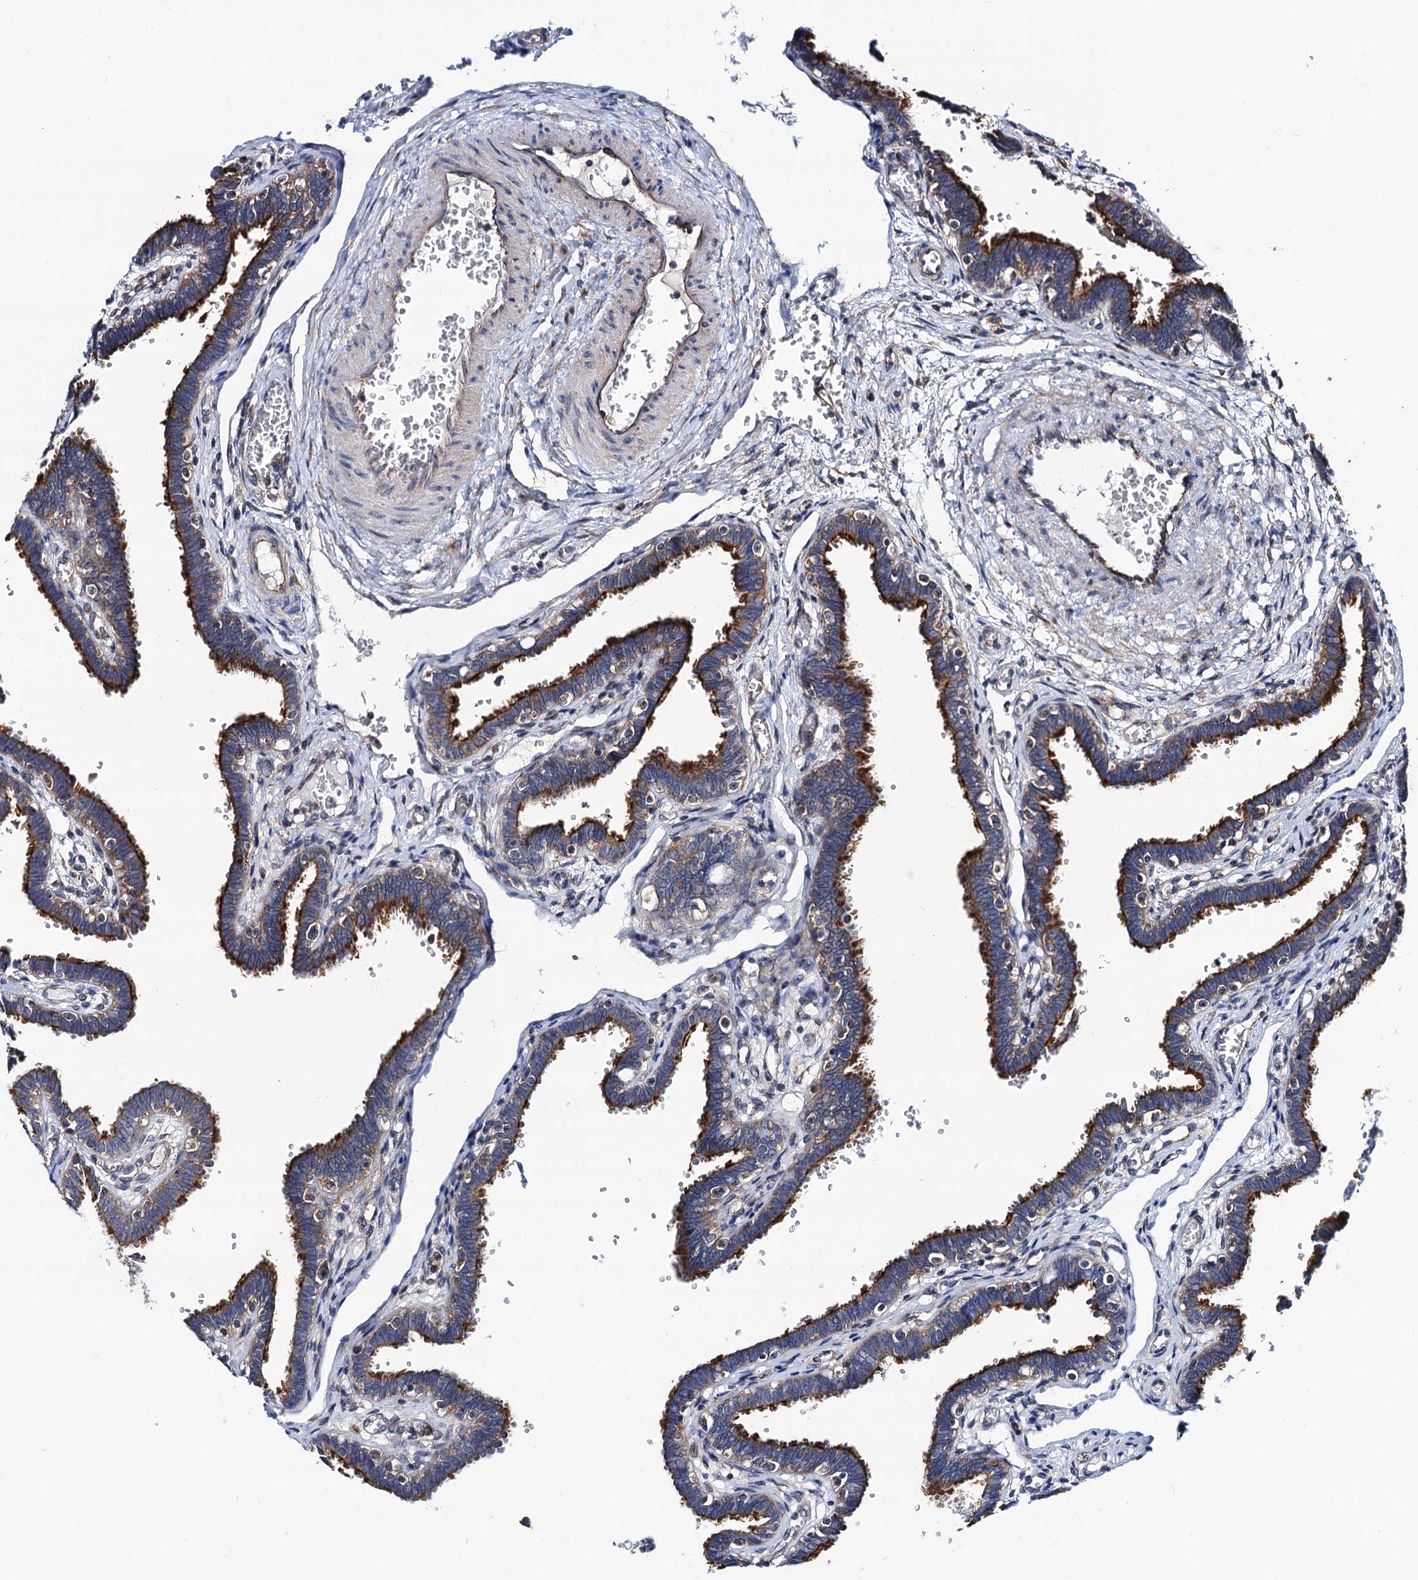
{"staining": {"intensity": "strong", "quantity": "25%-75%", "location": "cytoplasmic/membranous"}, "tissue": "fallopian tube", "cell_type": "Glandular cells", "image_type": "normal", "snomed": [{"axis": "morphology", "description": "Normal tissue, NOS"}, {"axis": "topography", "description": "Fallopian tube"}, {"axis": "topography", "description": "Placenta"}], "caption": "Immunohistochemical staining of benign fallopian tube shows high levels of strong cytoplasmic/membranous expression in about 25%-75% of glandular cells.", "gene": "DYDC1", "patient": {"sex": "female", "age": 32}}